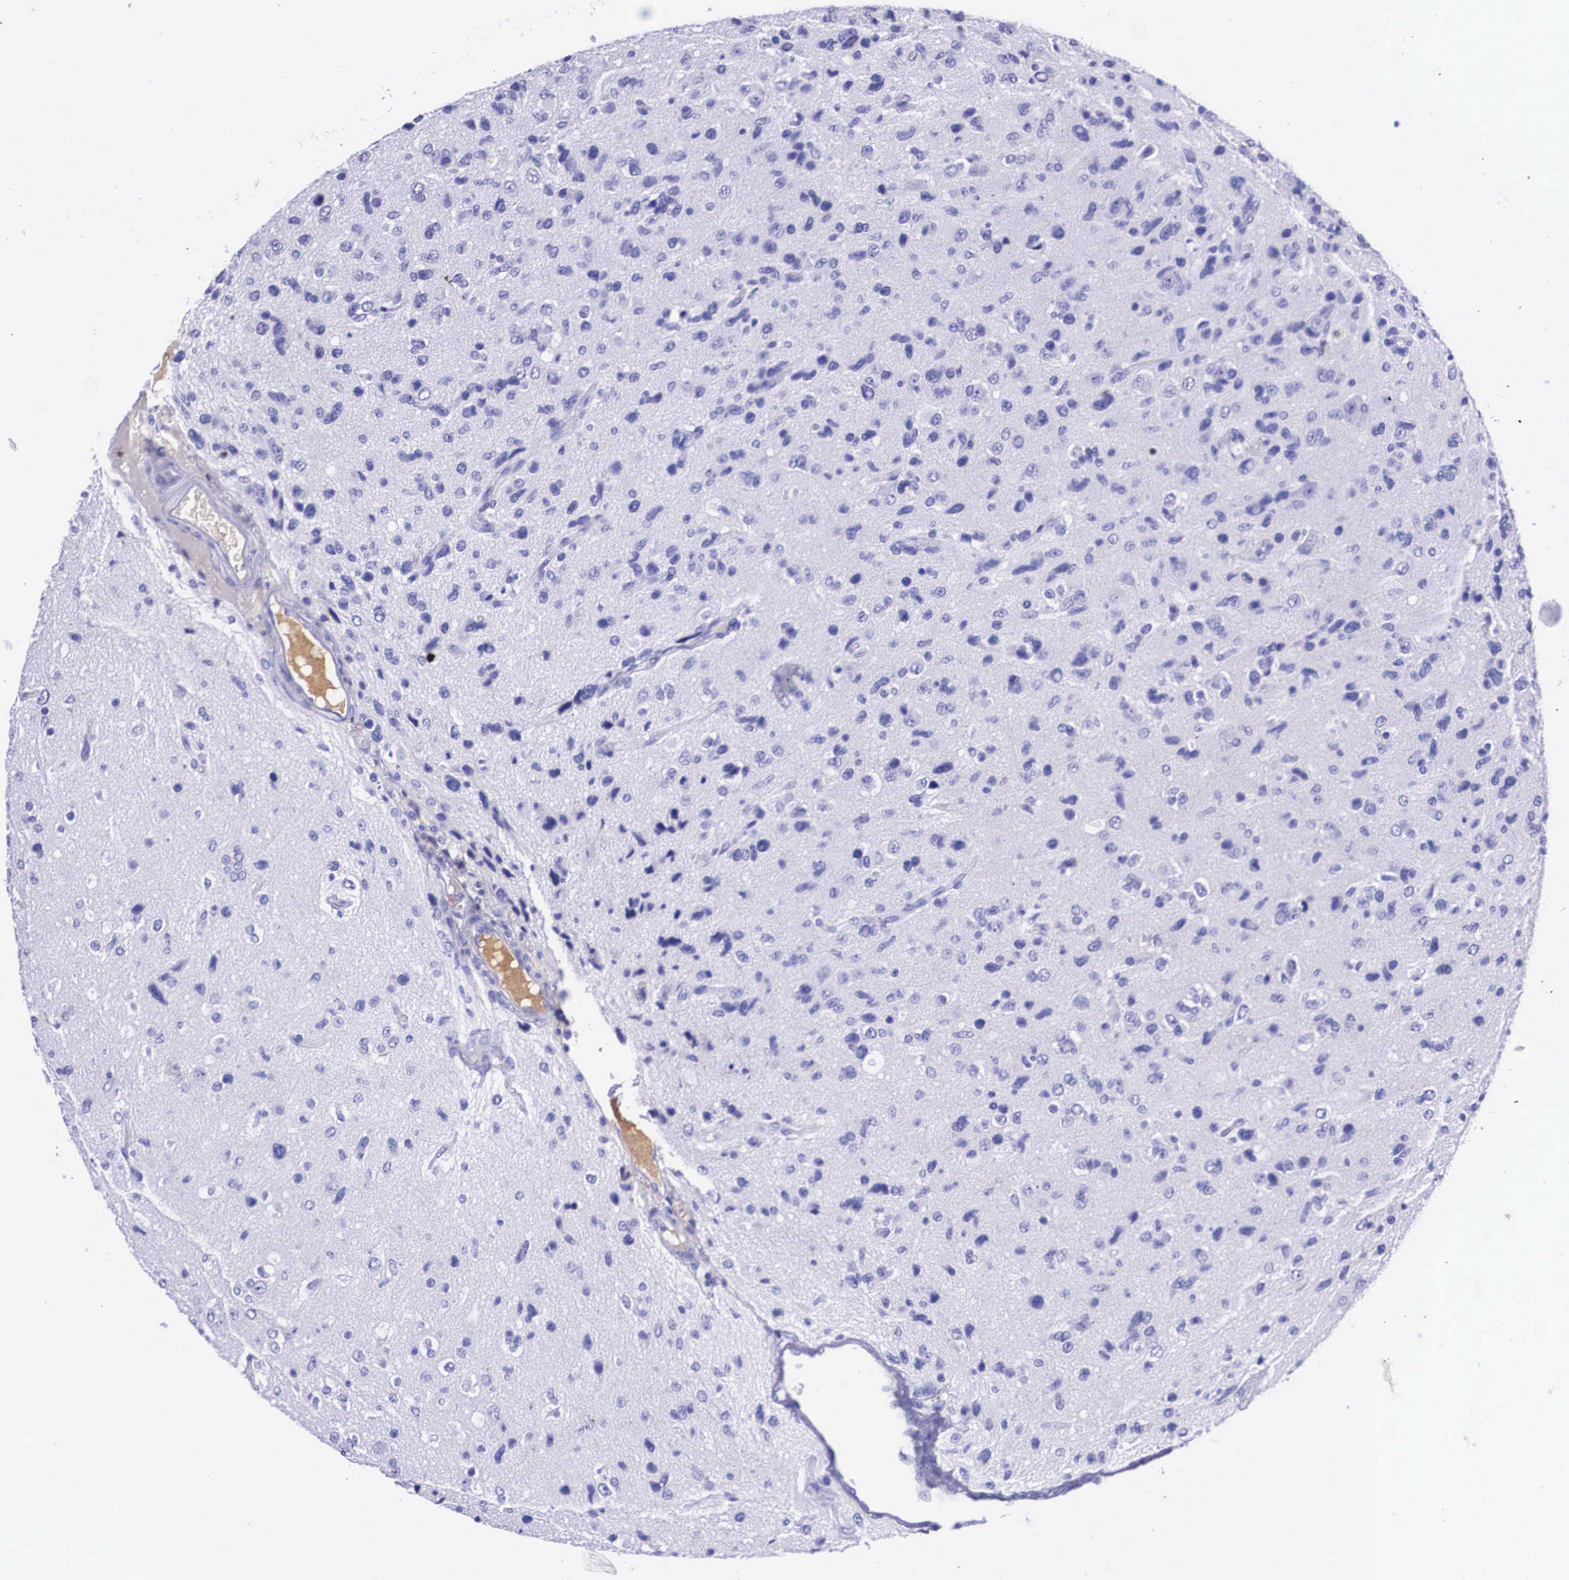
{"staining": {"intensity": "negative", "quantity": "none", "location": "none"}, "tissue": "glioma", "cell_type": "Tumor cells", "image_type": "cancer", "snomed": [{"axis": "morphology", "description": "Glioma, malignant, High grade"}, {"axis": "topography", "description": "Brain"}], "caption": "This is an IHC photomicrograph of high-grade glioma (malignant). There is no positivity in tumor cells.", "gene": "PLG", "patient": {"sex": "male", "age": 77}}